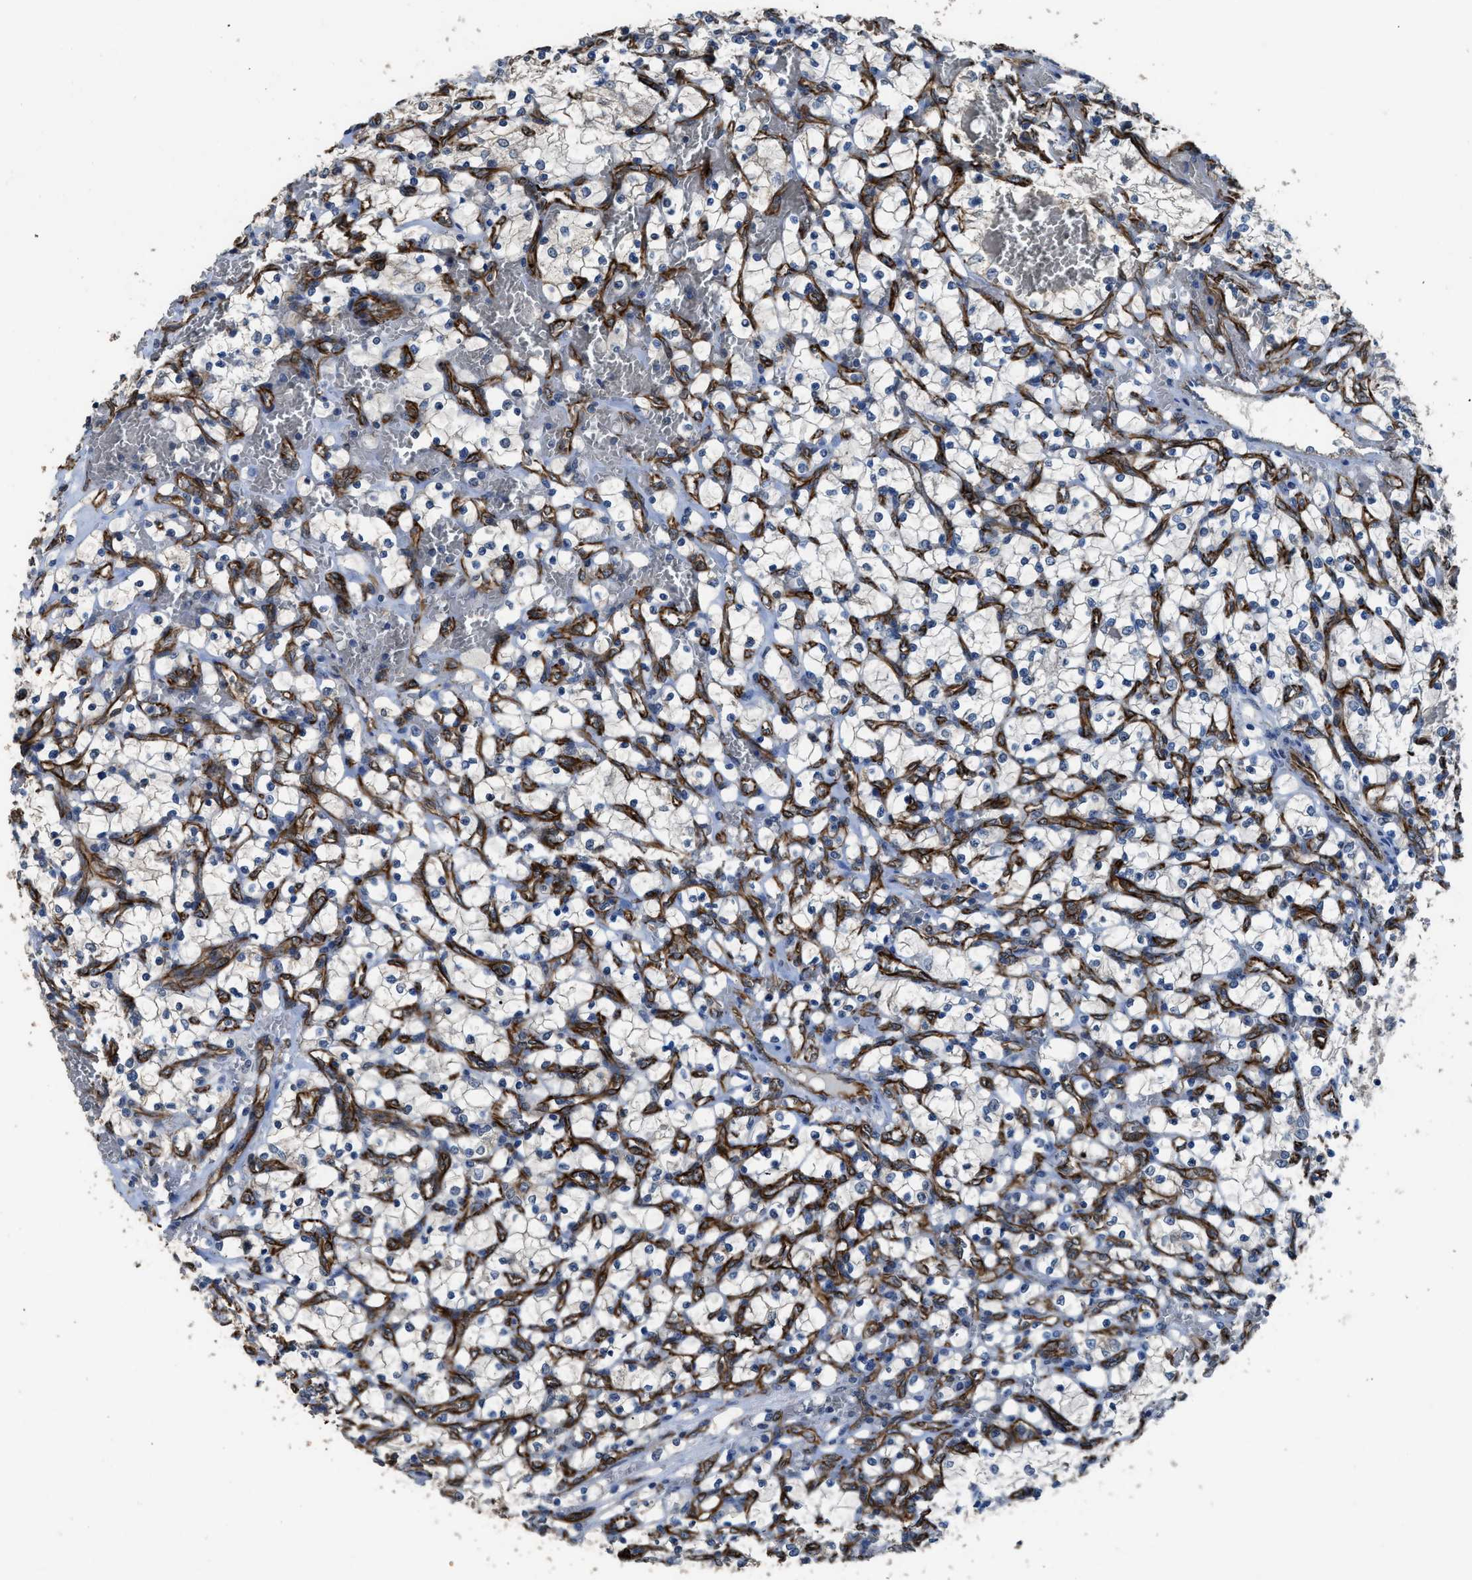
{"staining": {"intensity": "negative", "quantity": "none", "location": "none"}, "tissue": "renal cancer", "cell_type": "Tumor cells", "image_type": "cancer", "snomed": [{"axis": "morphology", "description": "Adenocarcinoma, NOS"}, {"axis": "topography", "description": "Kidney"}], "caption": "An image of renal cancer stained for a protein displays no brown staining in tumor cells.", "gene": "SYNM", "patient": {"sex": "female", "age": 69}}